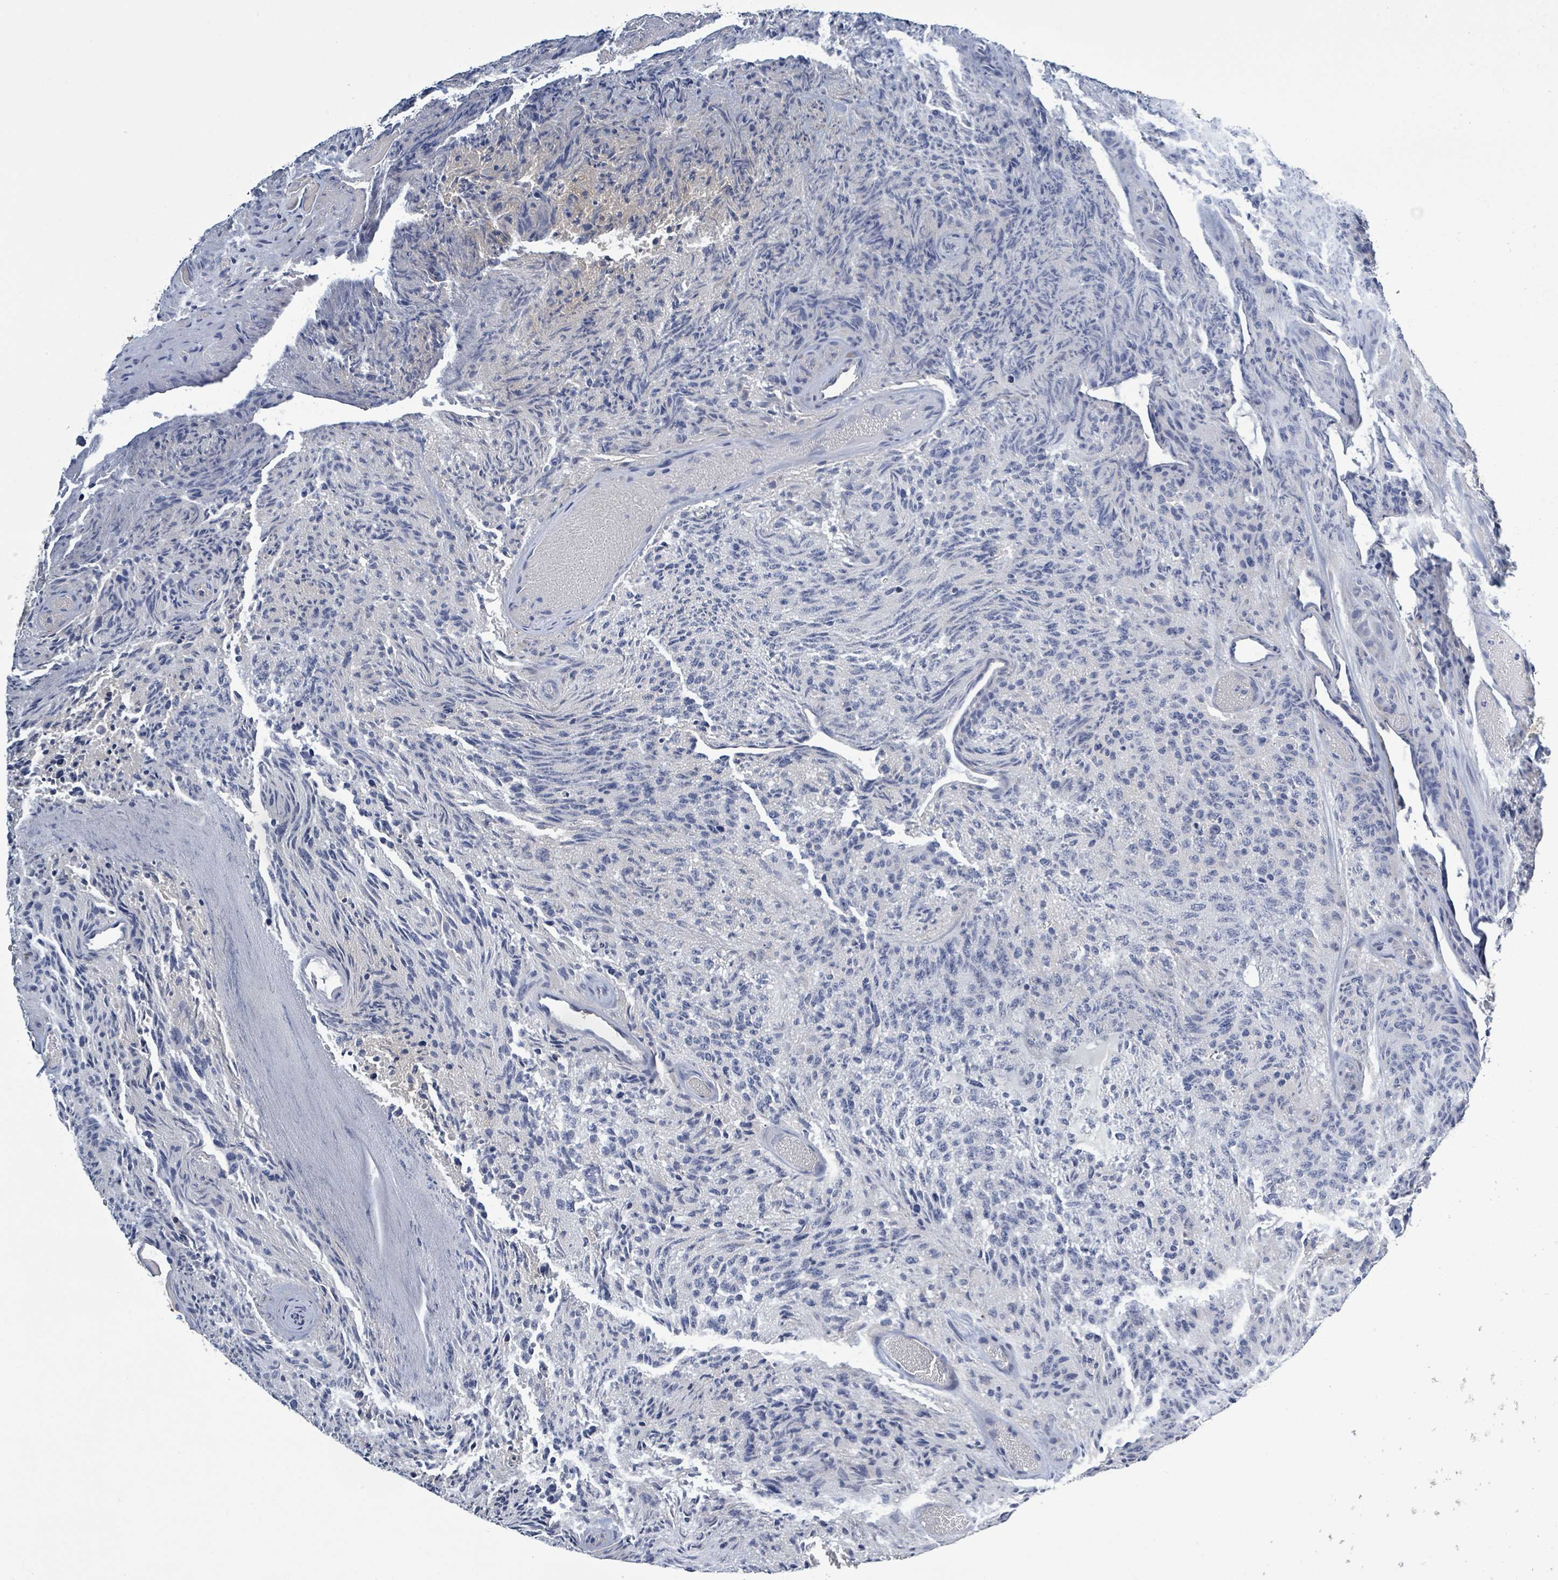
{"staining": {"intensity": "moderate", "quantity": "<25%", "location": "cytoplasmic/membranous"}, "tissue": "glioma", "cell_type": "Tumor cells", "image_type": "cancer", "snomed": [{"axis": "morphology", "description": "Glioma, malignant, High grade"}, {"axis": "topography", "description": "Brain"}], "caption": "A histopathology image of human glioma stained for a protein shows moderate cytoplasmic/membranous brown staining in tumor cells.", "gene": "ATP13A1", "patient": {"sex": "male", "age": 36}}